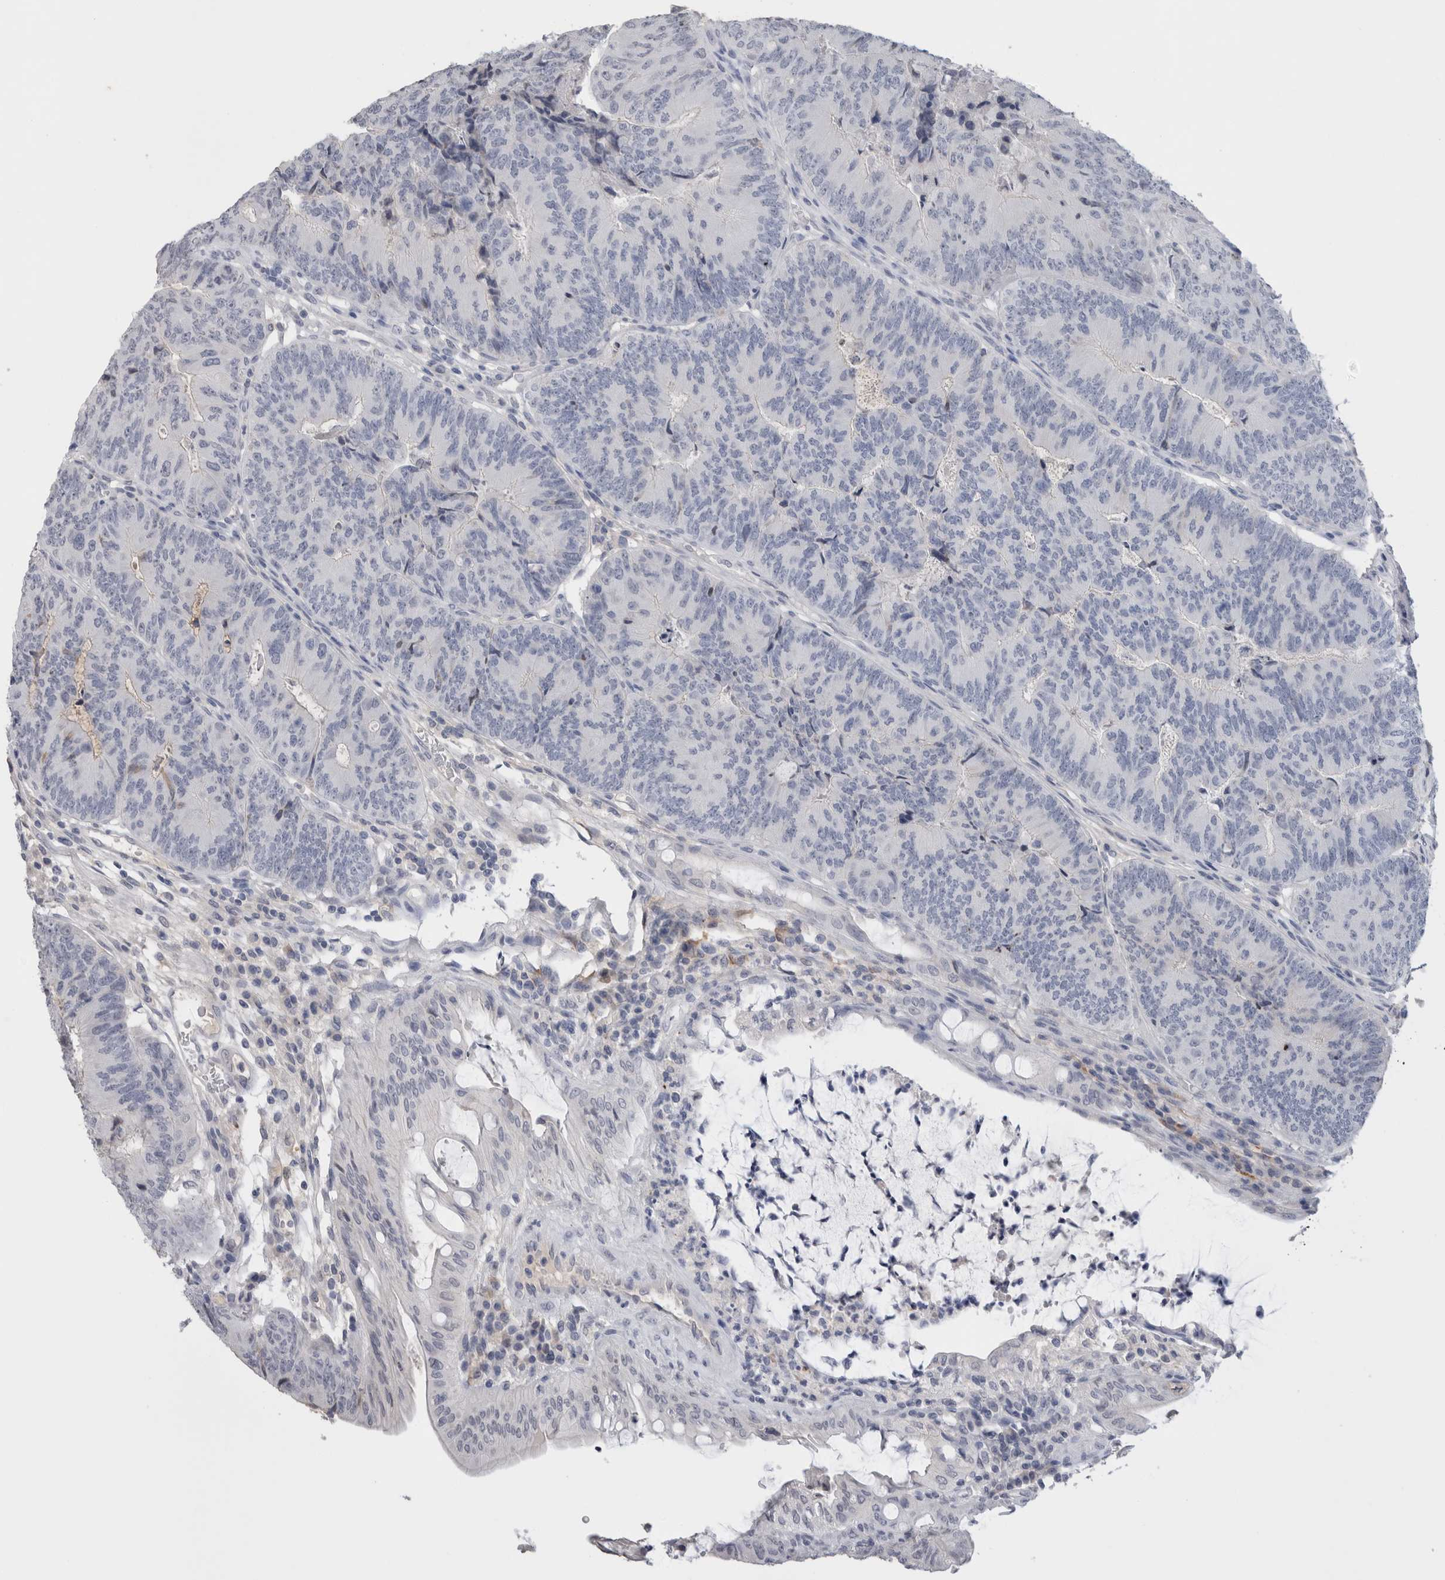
{"staining": {"intensity": "negative", "quantity": "none", "location": "none"}, "tissue": "colorectal cancer", "cell_type": "Tumor cells", "image_type": "cancer", "snomed": [{"axis": "morphology", "description": "Adenocarcinoma, NOS"}, {"axis": "topography", "description": "Colon"}], "caption": "IHC histopathology image of adenocarcinoma (colorectal) stained for a protein (brown), which shows no expression in tumor cells.", "gene": "FABP4", "patient": {"sex": "female", "age": 67}}